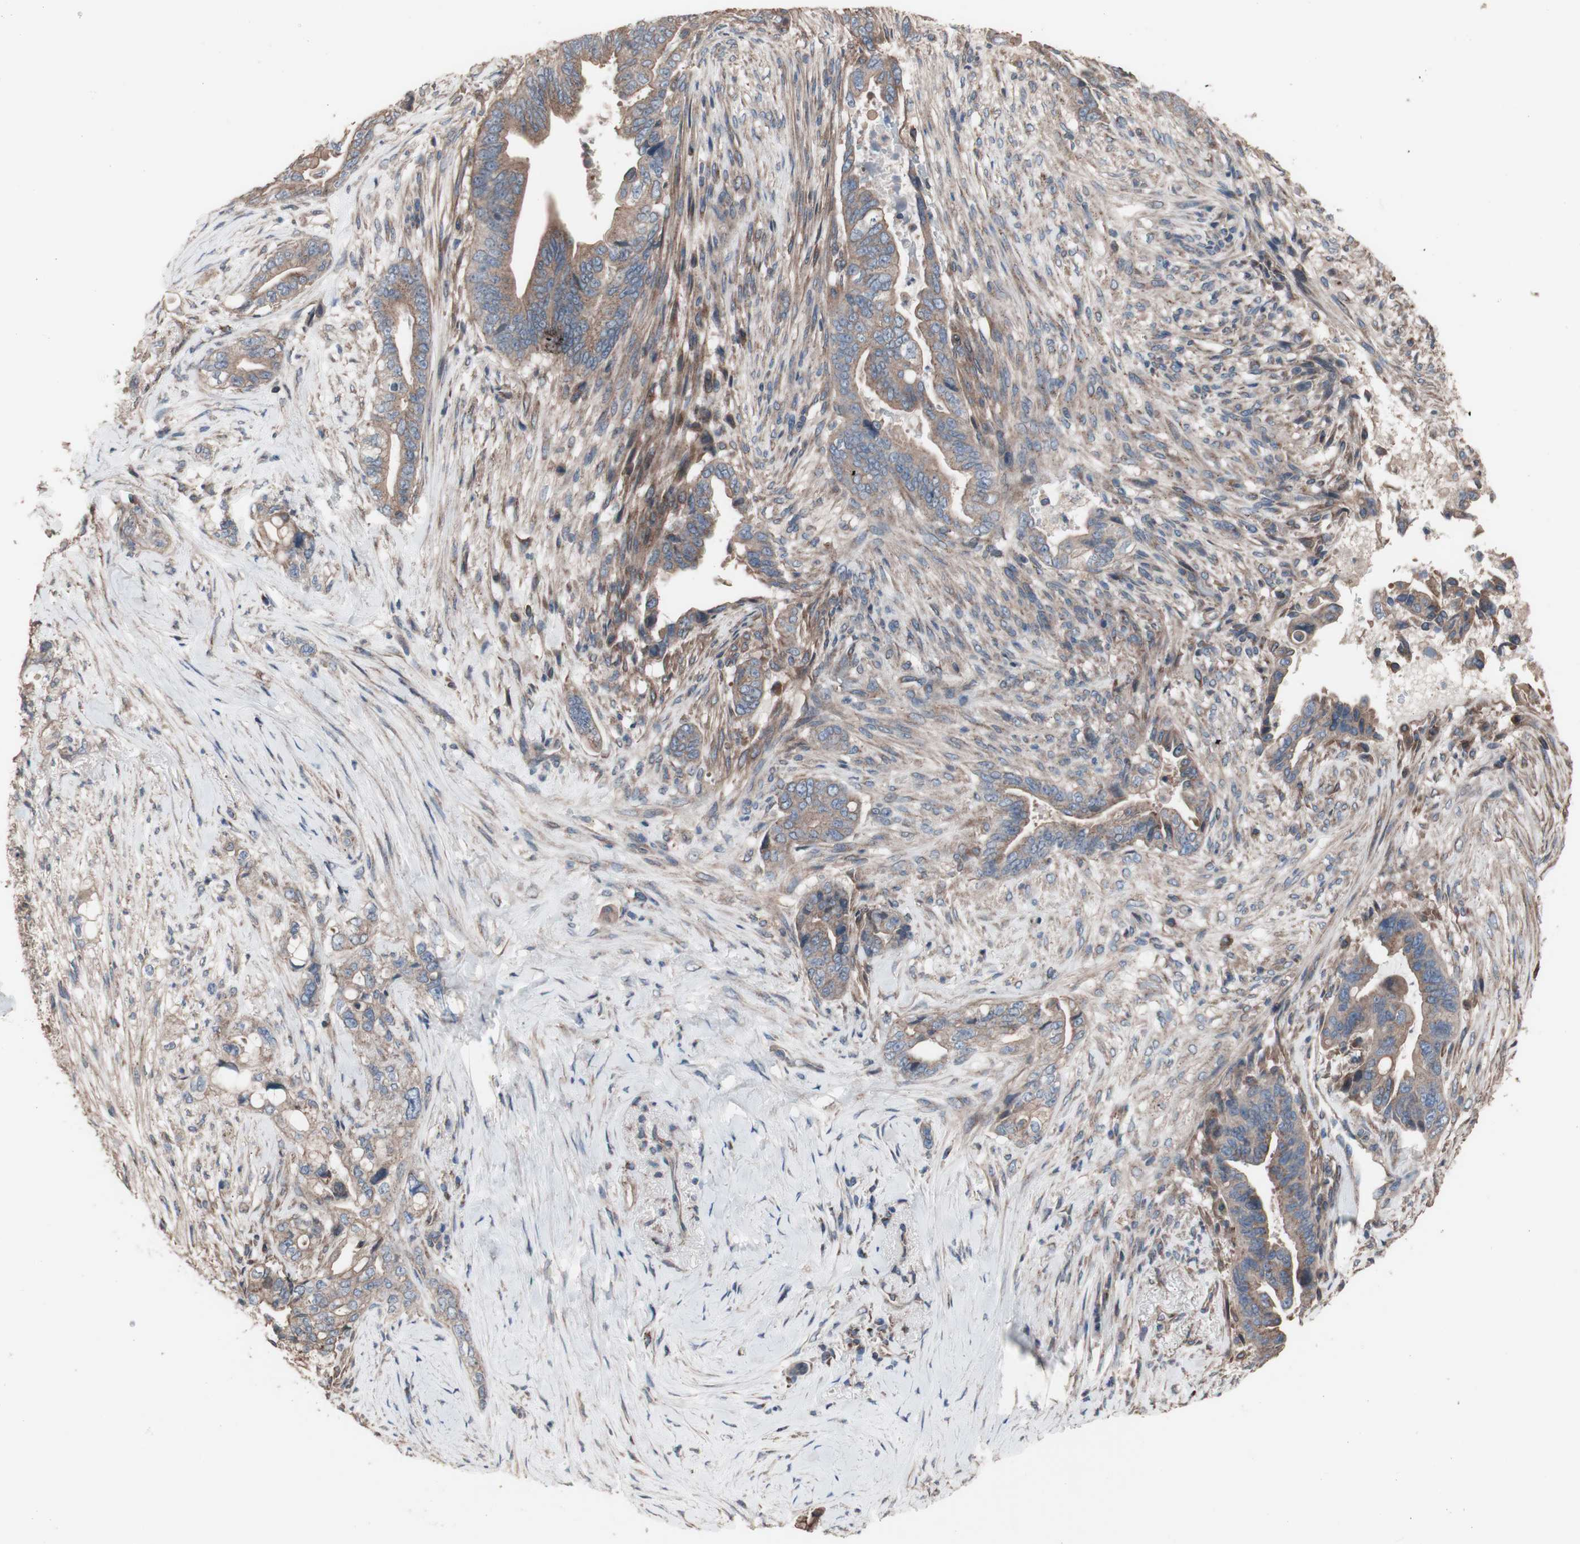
{"staining": {"intensity": "moderate", "quantity": ">75%", "location": "cytoplasmic/membranous"}, "tissue": "pancreatic cancer", "cell_type": "Tumor cells", "image_type": "cancer", "snomed": [{"axis": "morphology", "description": "Adenocarcinoma, NOS"}, {"axis": "topography", "description": "Pancreas"}], "caption": "About >75% of tumor cells in pancreatic cancer reveal moderate cytoplasmic/membranous protein staining as visualized by brown immunohistochemical staining.", "gene": "COPB1", "patient": {"sex": "male", "age": 70}}